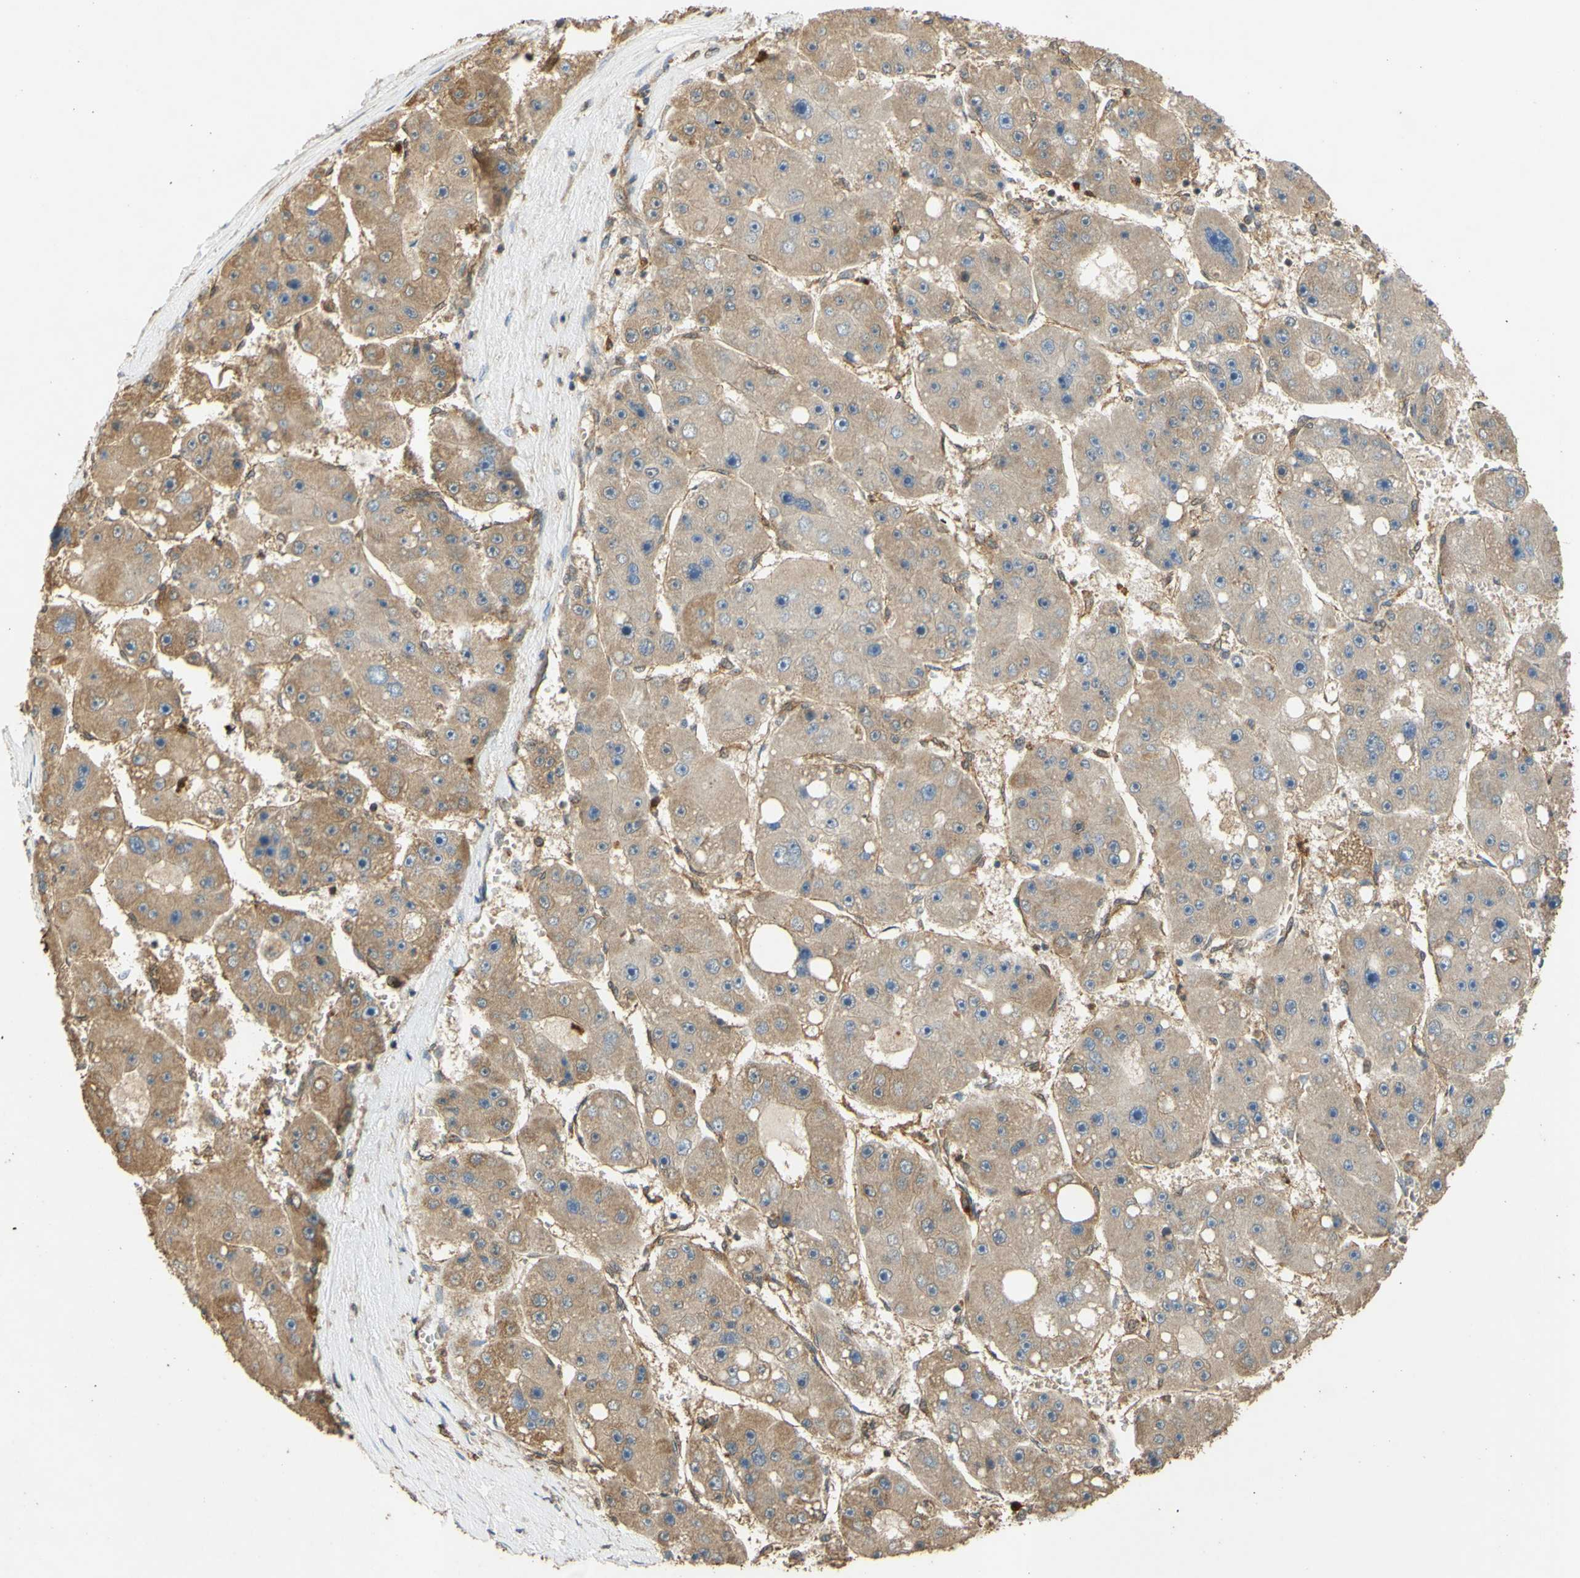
{"staining": {"intensity": "weak", "quantity": ">75%", "location": "cytoplasmic/membranous"}, "tissue": "liver cancer", "cell_type": "Tumor cells", "image_type": "cancer", "snomed": [{"axis": "morphology", "description": "Carcinoma, Hepatocellular, NOS"}, {"axis": "topography", "description": "Liver"}], "caption": "Immunohistochemistry (IHC) of liver cancer demonstrates low levels of weak cytoplasmic/membranous expression in approximately >75% of tumor cells.", "gene": "CTTN", "patient": {"sex": "female", "age": 61}}